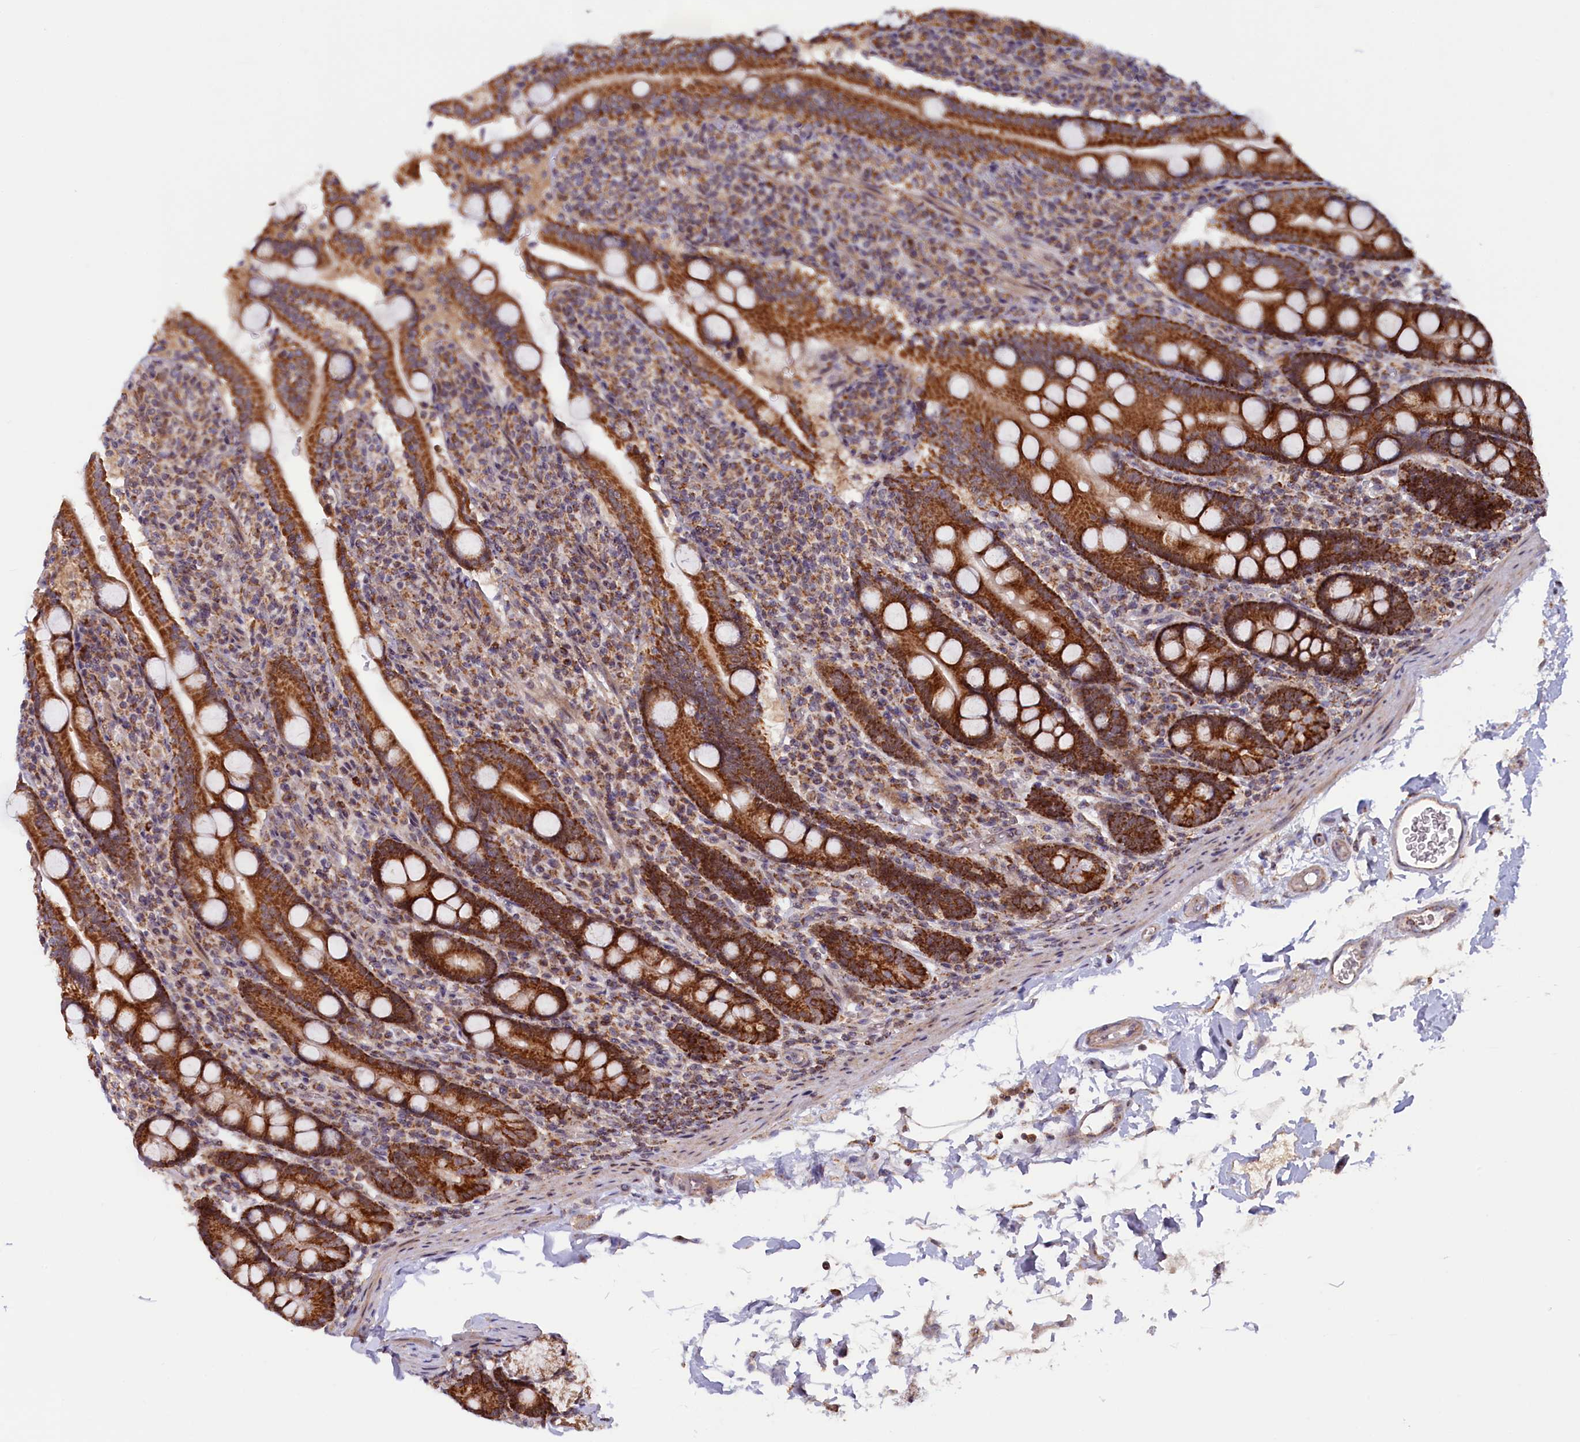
{"staining": {"intensity": "strong", "quantity": "25%-75%", "location": "cytoplasmic/membranous"}, "tissue": "duodenum", "cell_type": "Glandular cells", "image_type": "normal", "snomed": [{"axis": "morphology", "description": "Normal tissue, NOS"}, {"axis": "topography", "description": "Duodenum"}], "caption": "Benign duodenum was stained to show a protein in brown. There is high levels of strong cytoplasmic/membranous expression in approximately 25%-75% of glandular cells.", "gene": "DUS3L", "patient": {"sex": "male", "age": 35}}